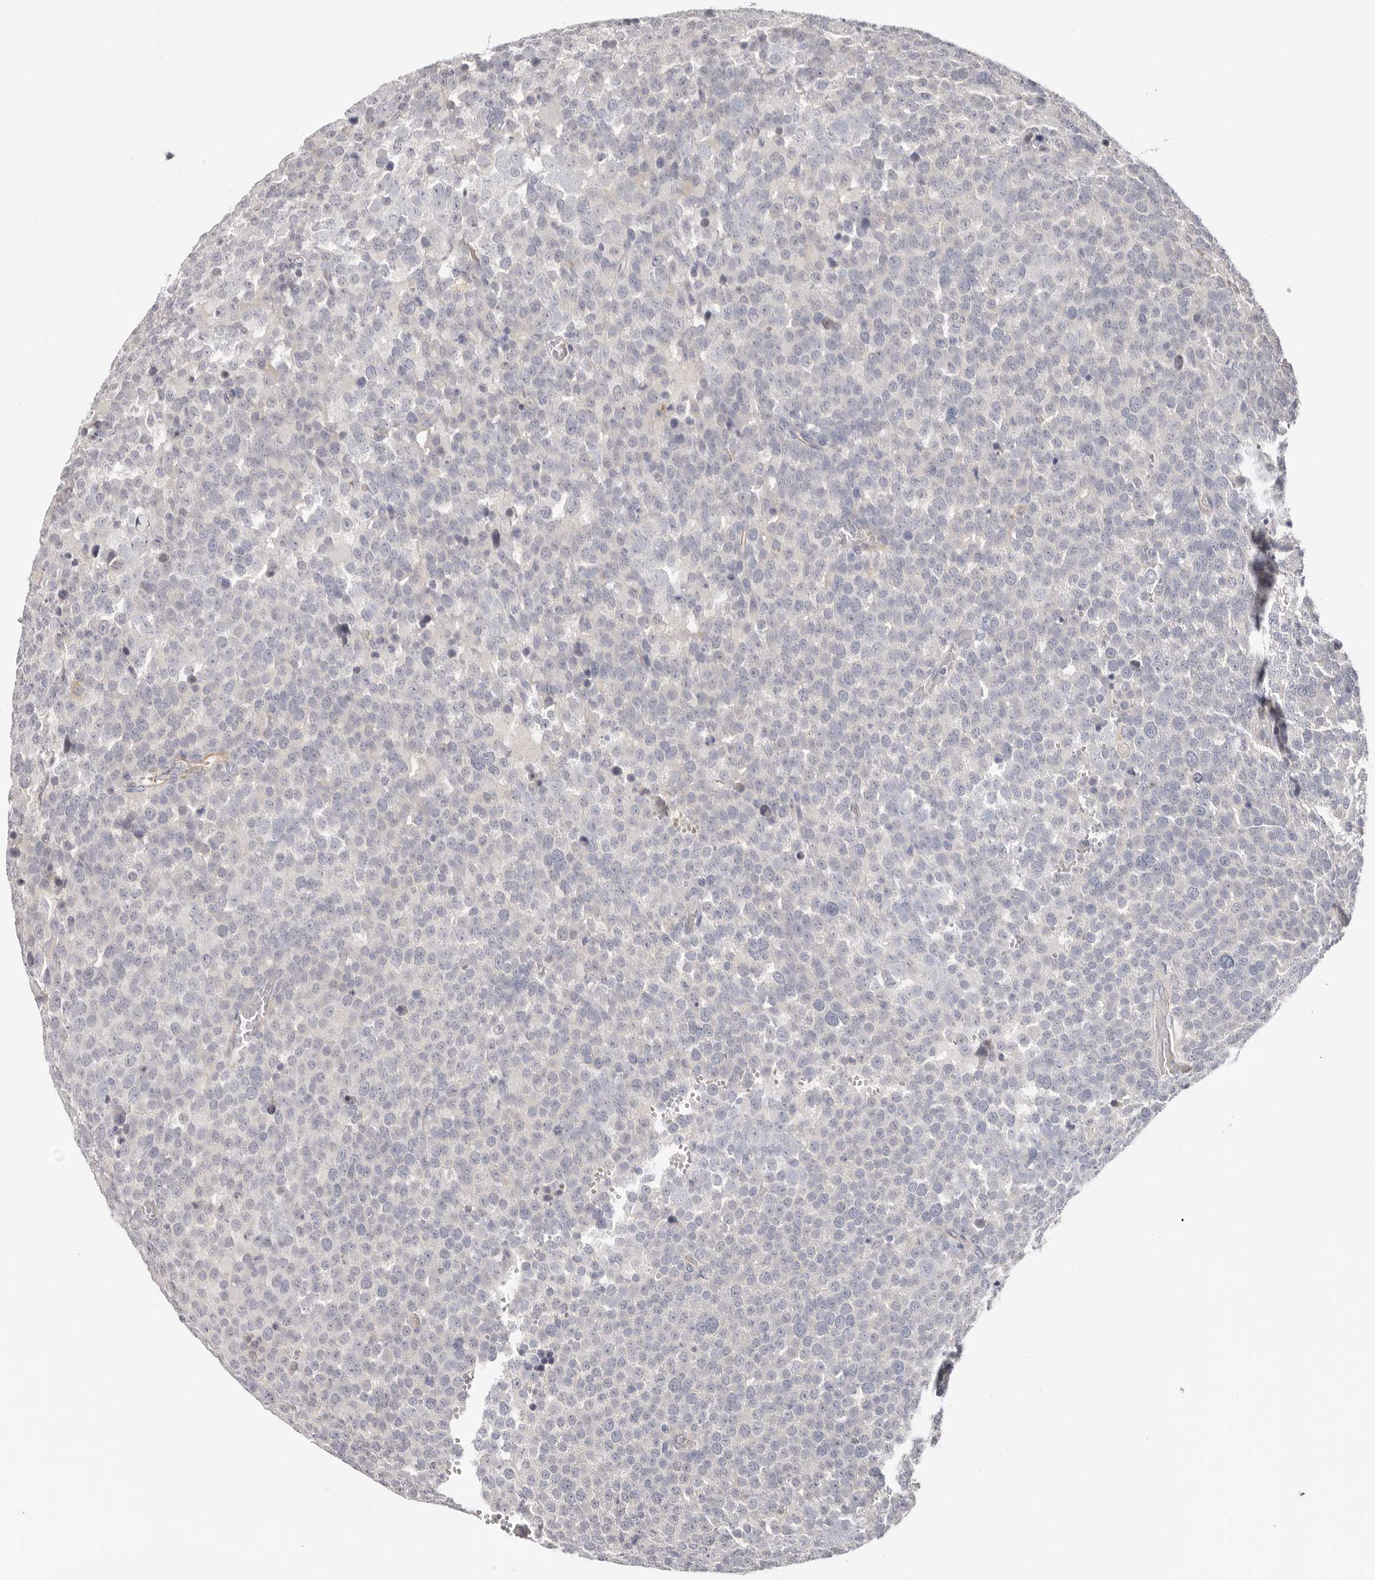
{"staining": {"intensity": "negative", "quantity": "none", "location": "none"}, "tissue": "testis cancer", "cell_type": "Tumor cells", "image_type": "cancer", "snomed": [{"axis": "morphology", "description": "Seminoma, NOS"}, {"axis": "topography", "description": "Testis"}], "caption": "A histopathology image of seminoma (testis) stained for a protein demonstrates no brown staining in tumor cells.", "gene": "PKDCC", "patient": {"sex": "male", "age": 71}}